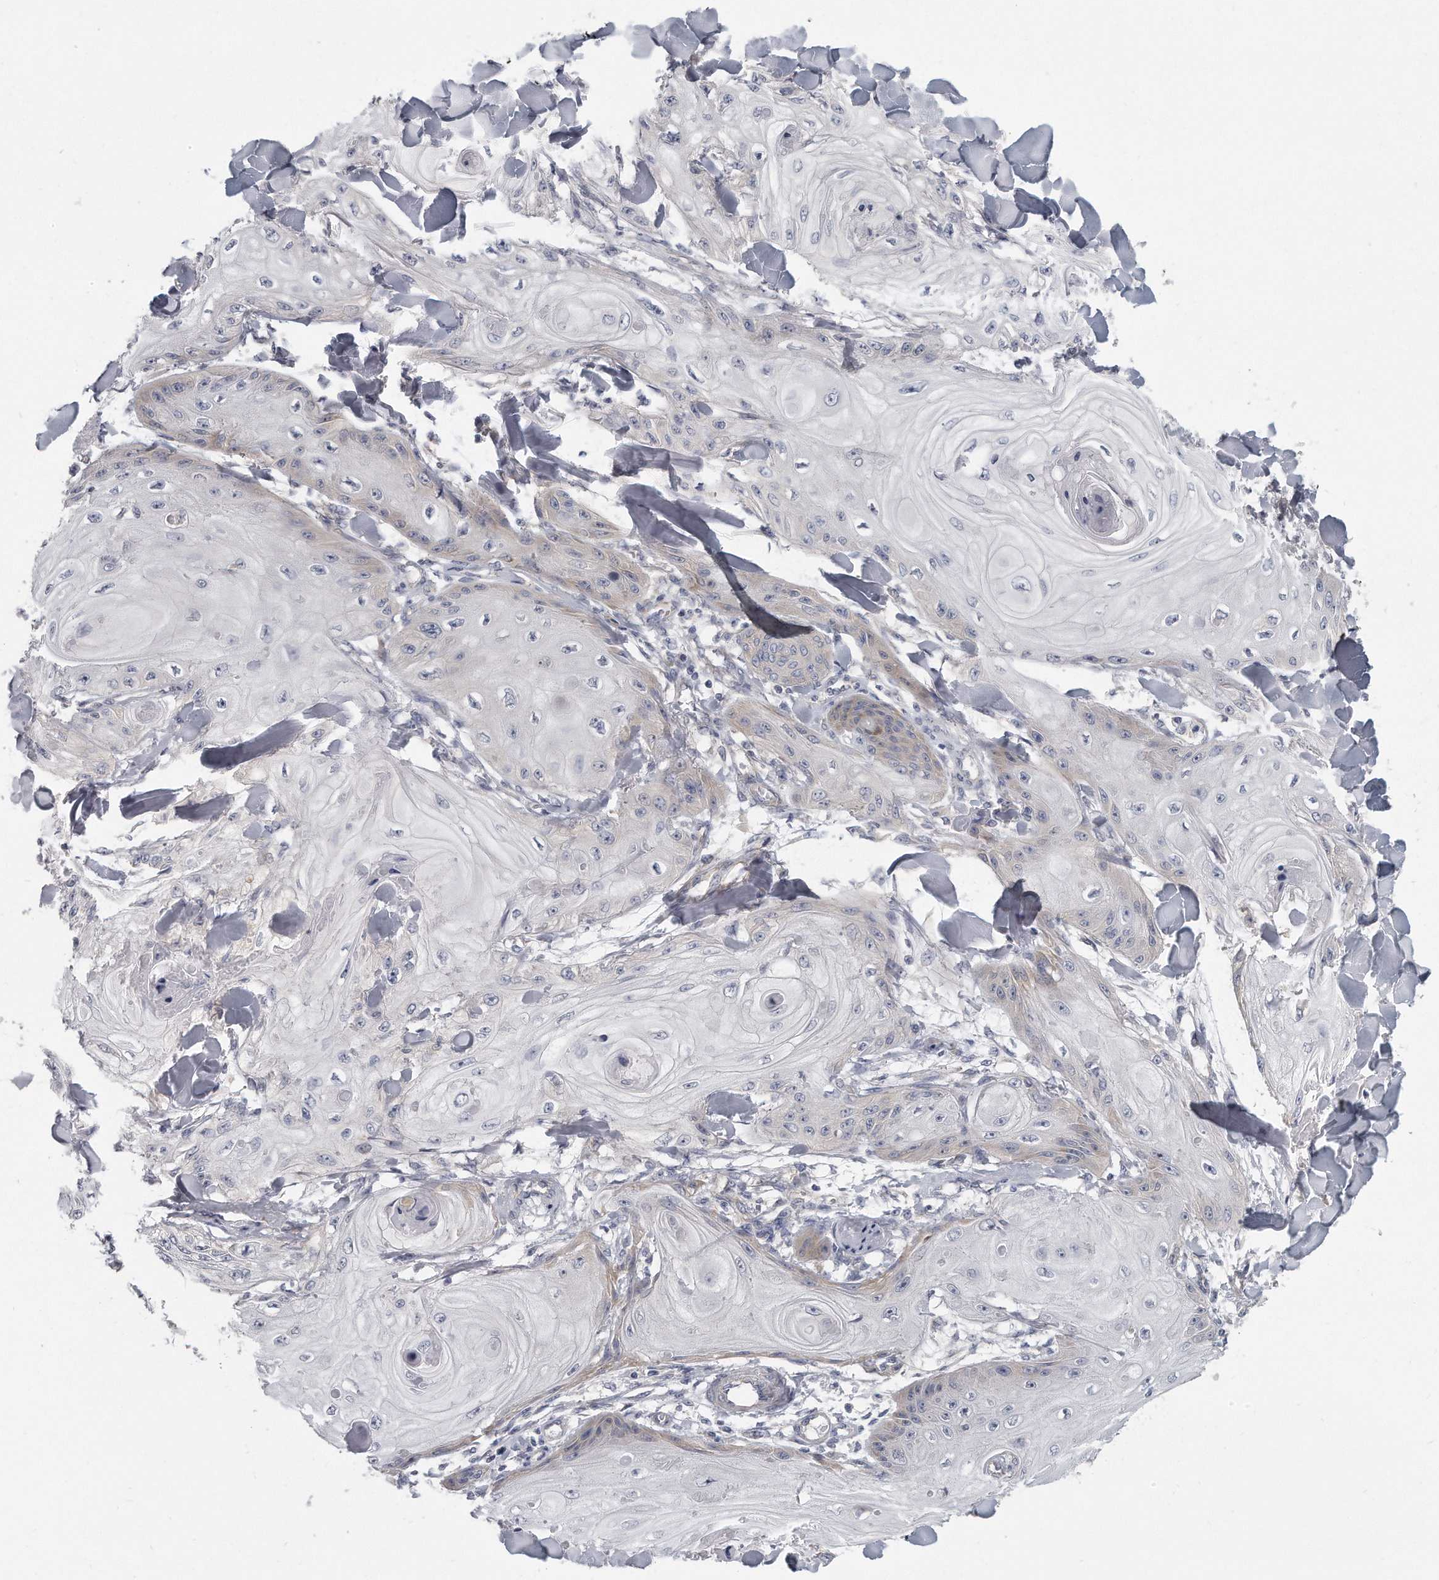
{"staining": {"intensity": "negative", "quantity": "none", "location": "none"}, "tissue": "skin cancer", "cell_type": "Tumor cells", "image_type": "cancer", "snomed": [{"axis": "morphology", "description": "Squamous cell carcinoma, NOS"}, {"axis": "topography", "description": "Skin"}], "caption": "Image shows no significant protein positivity in tumor cells of skin cancer (squamous cell carcinoma). (DAB IHC with hematoxylin counter stain).", "gene": "PLEKHA6", "patient": {"sex": "male", "age": 74}}